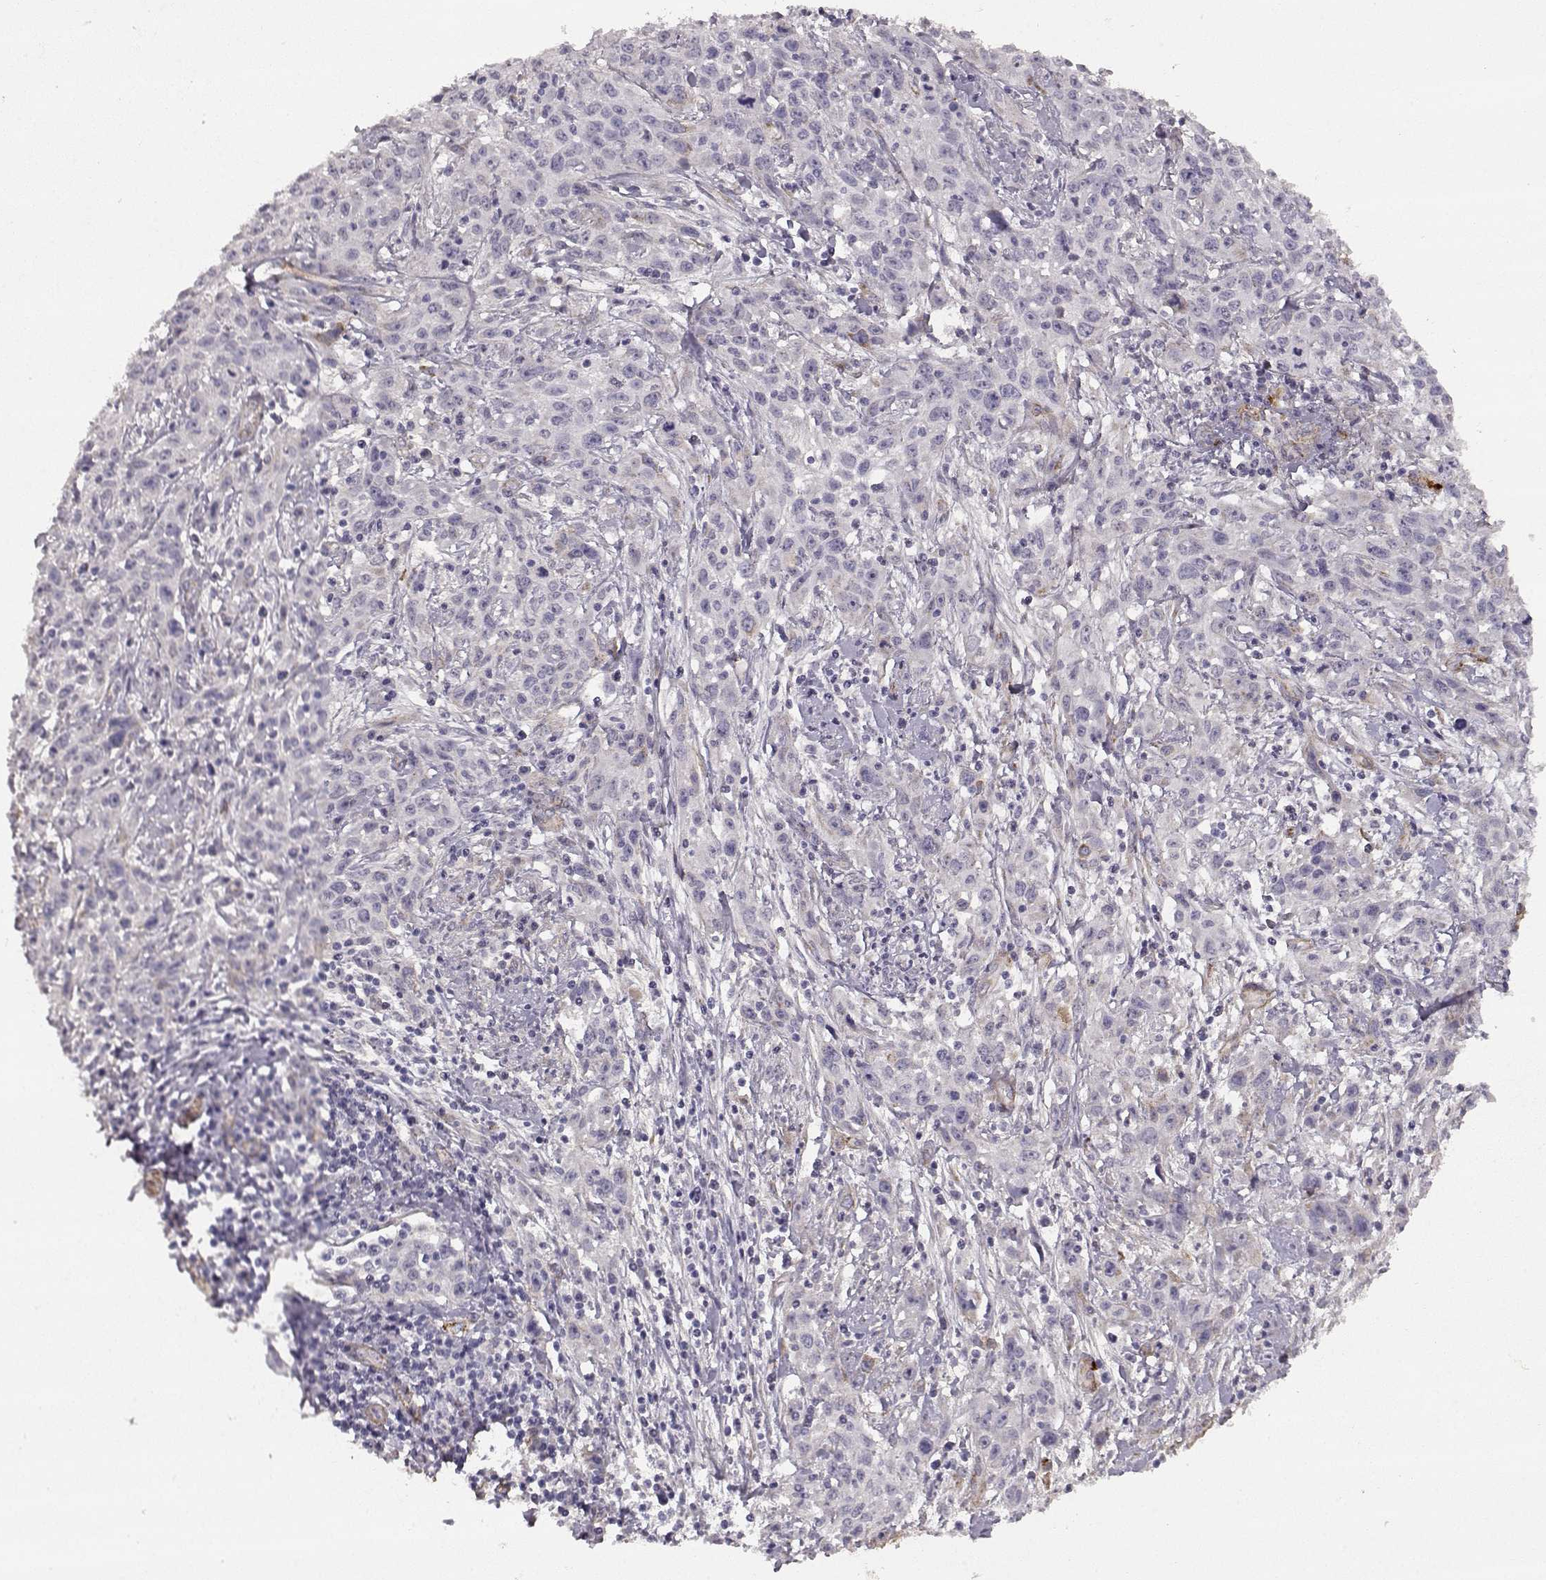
{"staining": {"intensity": "negative", "quantity": "none", "location": "none"}, "tissue": "cervical cancer", "cell_type": "Tumor cells", "image_type": "cancer", "snomed": [{"axis": "morphology", "description": "Squamous cell carcinoma, NOS"}, {"axis": "topography", "description": "Cervix"}], "caption": "A photomicrograph of human cervical cancer (squamous cell carcinoma) is negative for staining in tumor cells.", "gene": "LAMC1", "patient": {"sex": "female", "age": 38}}